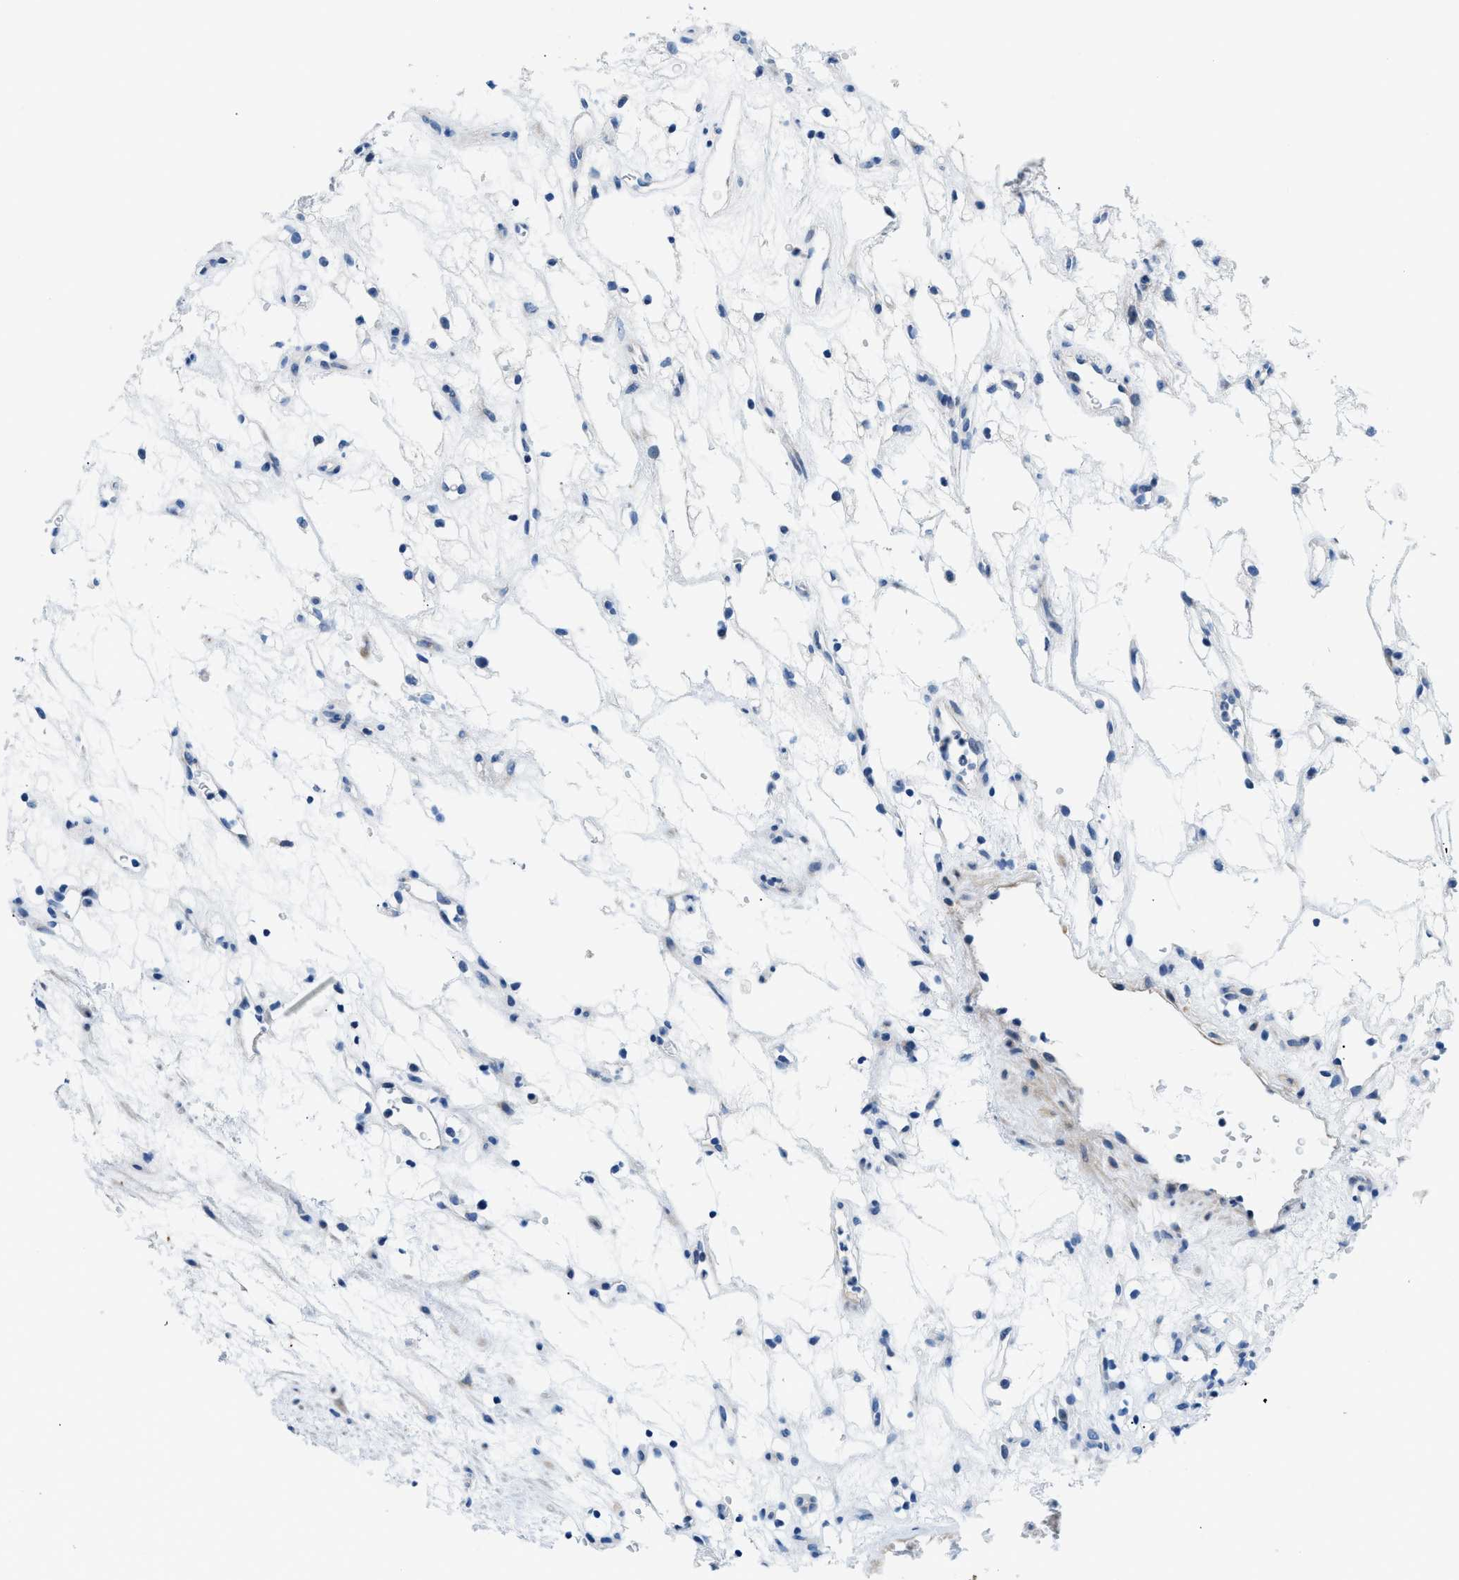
{"staining": {"intensity": "negative", "quantity": "none", "location": "none"}, "tissue": "renal cancer", "cell_type": "Tumor cells", "image_type": "cancer", "snomed": [{"axis": "morphology", "description": "Adenocarcinoma, NOS"}, {"axis": "topography", "description": "Kidney"}], "caption": "Immunohistochemistry (IHC) histopathology image of neoplastic tissue: renal adenocarcinoma stained with DAB shows no significant protein expression in tumor cells. Nuclei are stained in blue.", "gene": "FDCSP", "patient": {"sex": "female", "age": 60}}